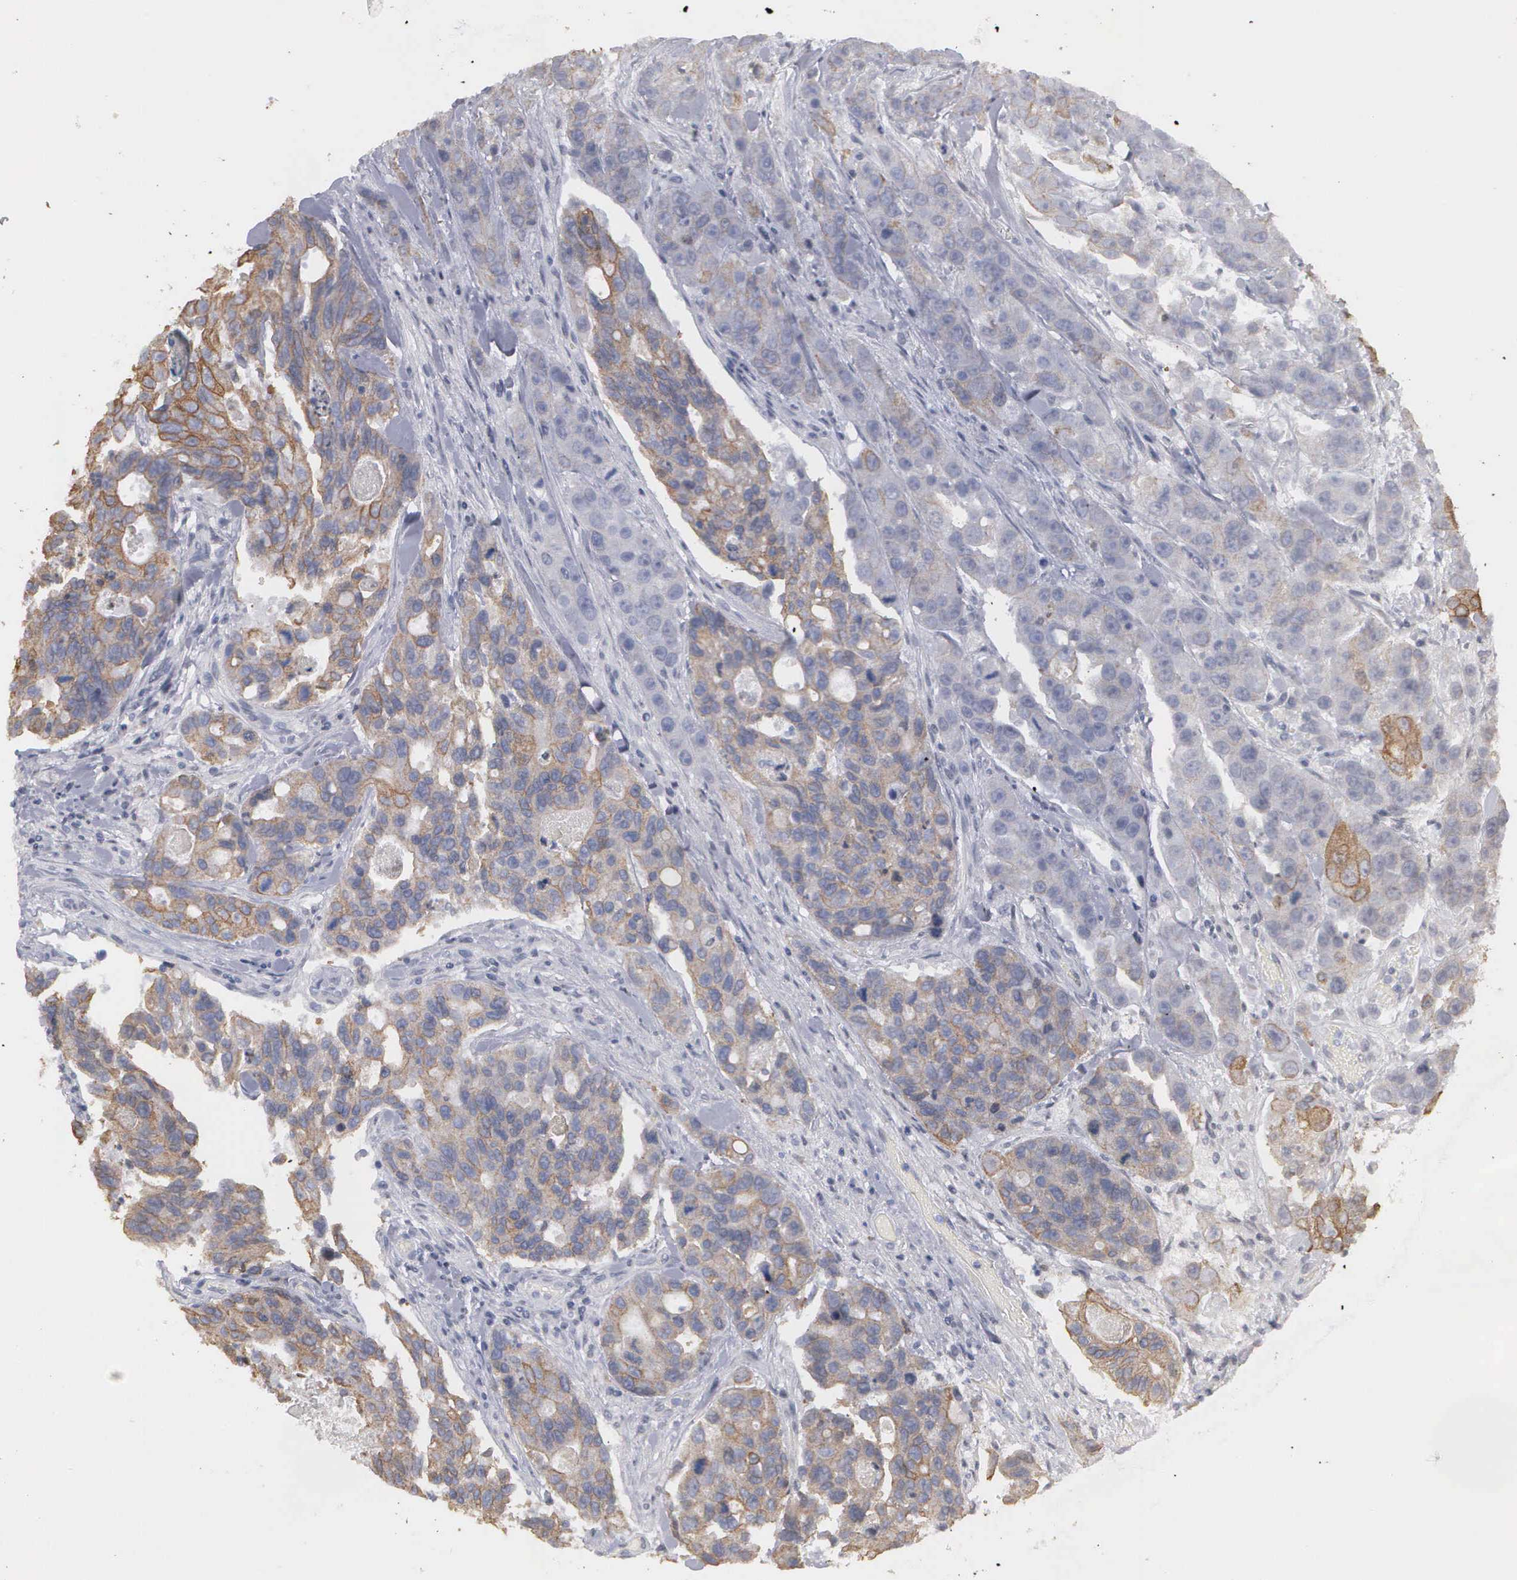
{"staining": {"intensity": "moderate", "quantity": "25%-75%", "location": "cytoplasmic/membranous"}, "tissue": "colorectal cancer", "cell_type": "Tumor cells", "image_type": "cancer", "snomed": [{"axis": "morphology", "description": "Adenocarcinoma, NOS"}, {"axis": "topography", "description": "Colon"}], "caption": "Human colorectal cancer stained for a protein (brown) shows moderate cytoplasmic/membranous positive positivity in approximately 25%-75% of tumor cells.", "gene": "WDR89", "patient": {"sex": "female", "age": 86}}